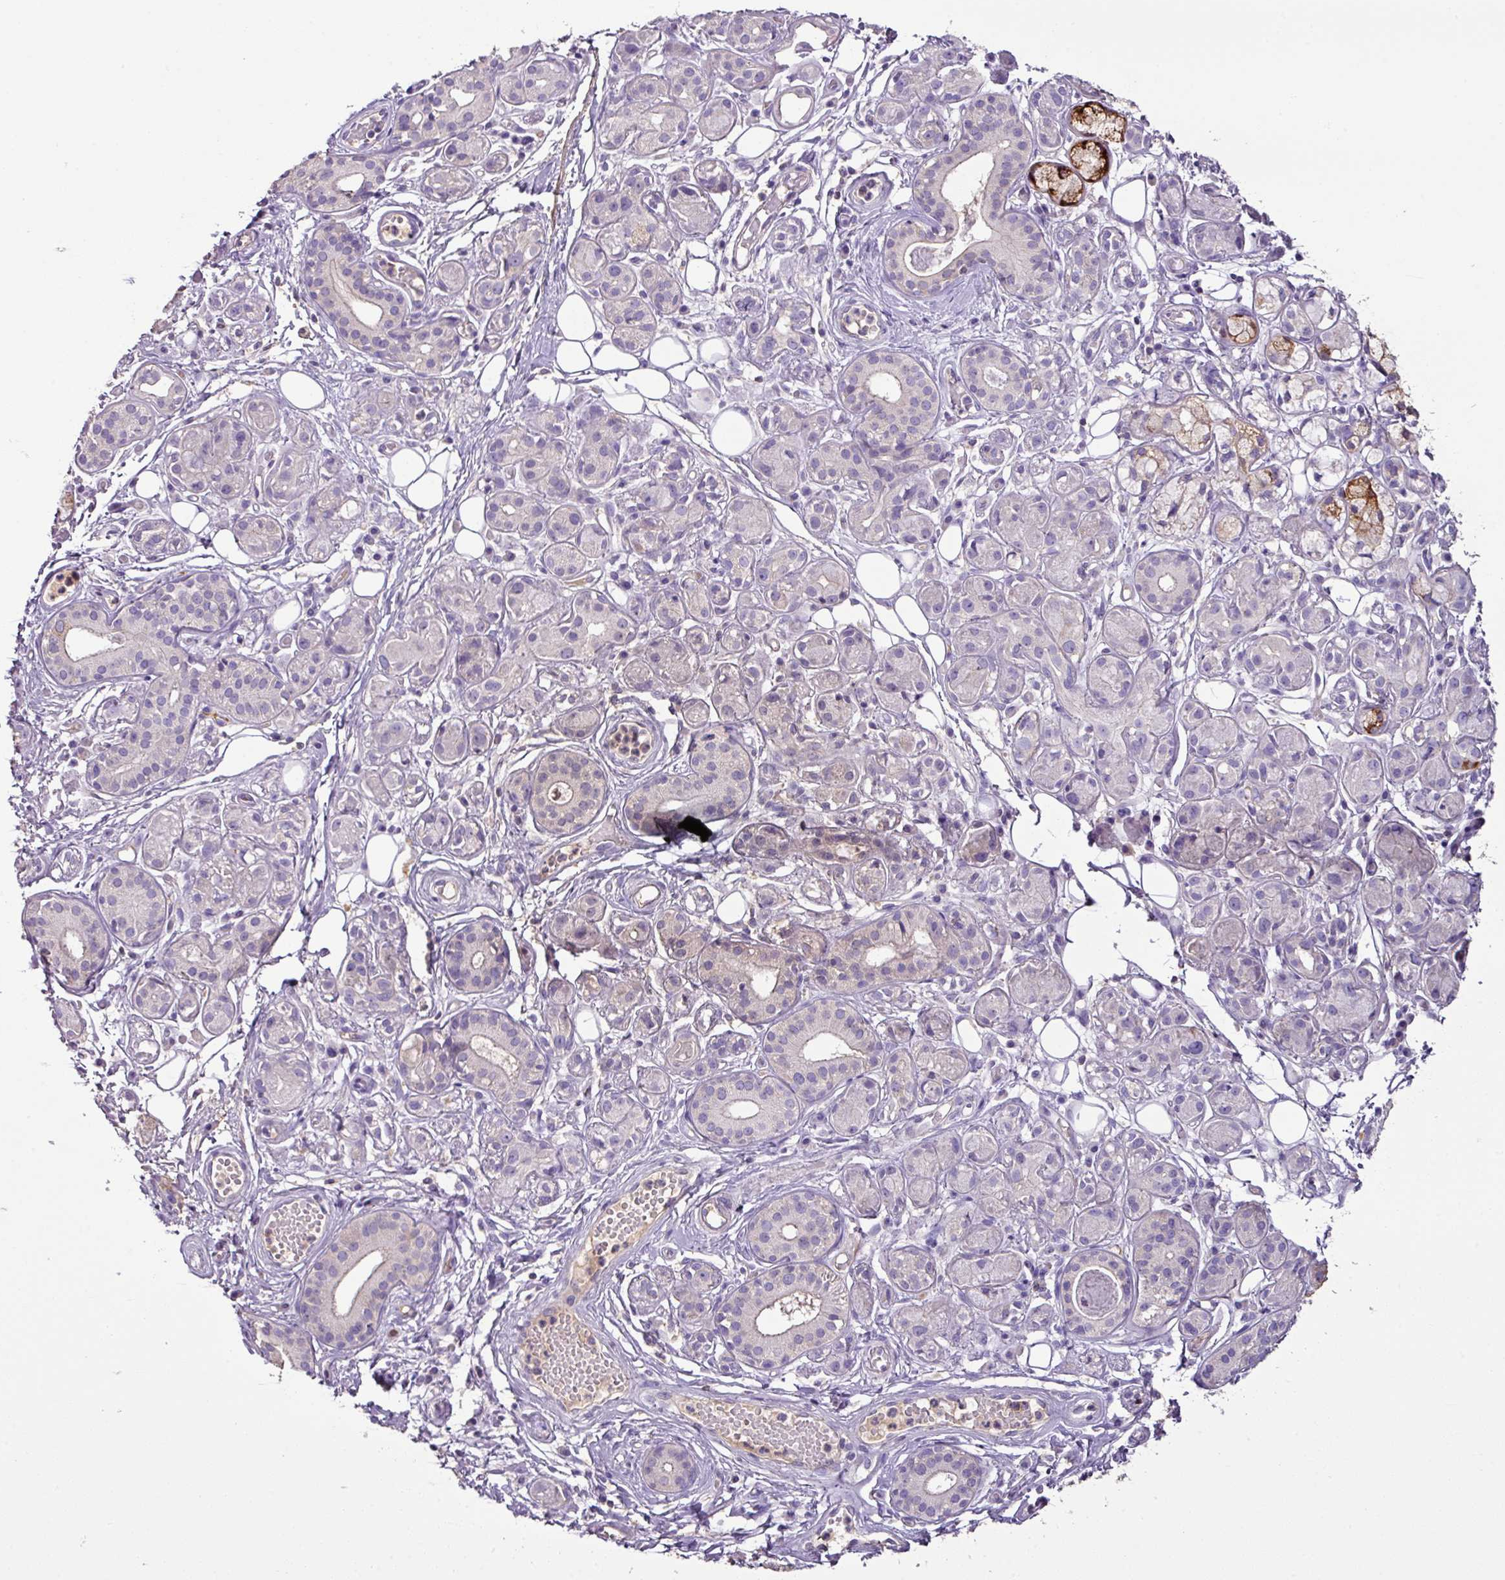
{"staining": {"intensity": "strong", "quantity": "<25%", "location": "cytoplasmic/membranous"}, "tissue": "salivary gland", "cell_type": "Glandular cells", "image_type": "normal", "snomed": [{"axis": "morphology", "description": "Normal tissue, NOS"}, {"axis": "topography", "description": "Salivary gland"}], "caption": "Immunohistochemistry (IHC) of unremarkable salivary gland exhibits medium levels of strong cytoplasmic/membranous staining in about <25% of glandular cells.", "gene": "AGR3", "patient": {"sex": "male", "age": 54}}